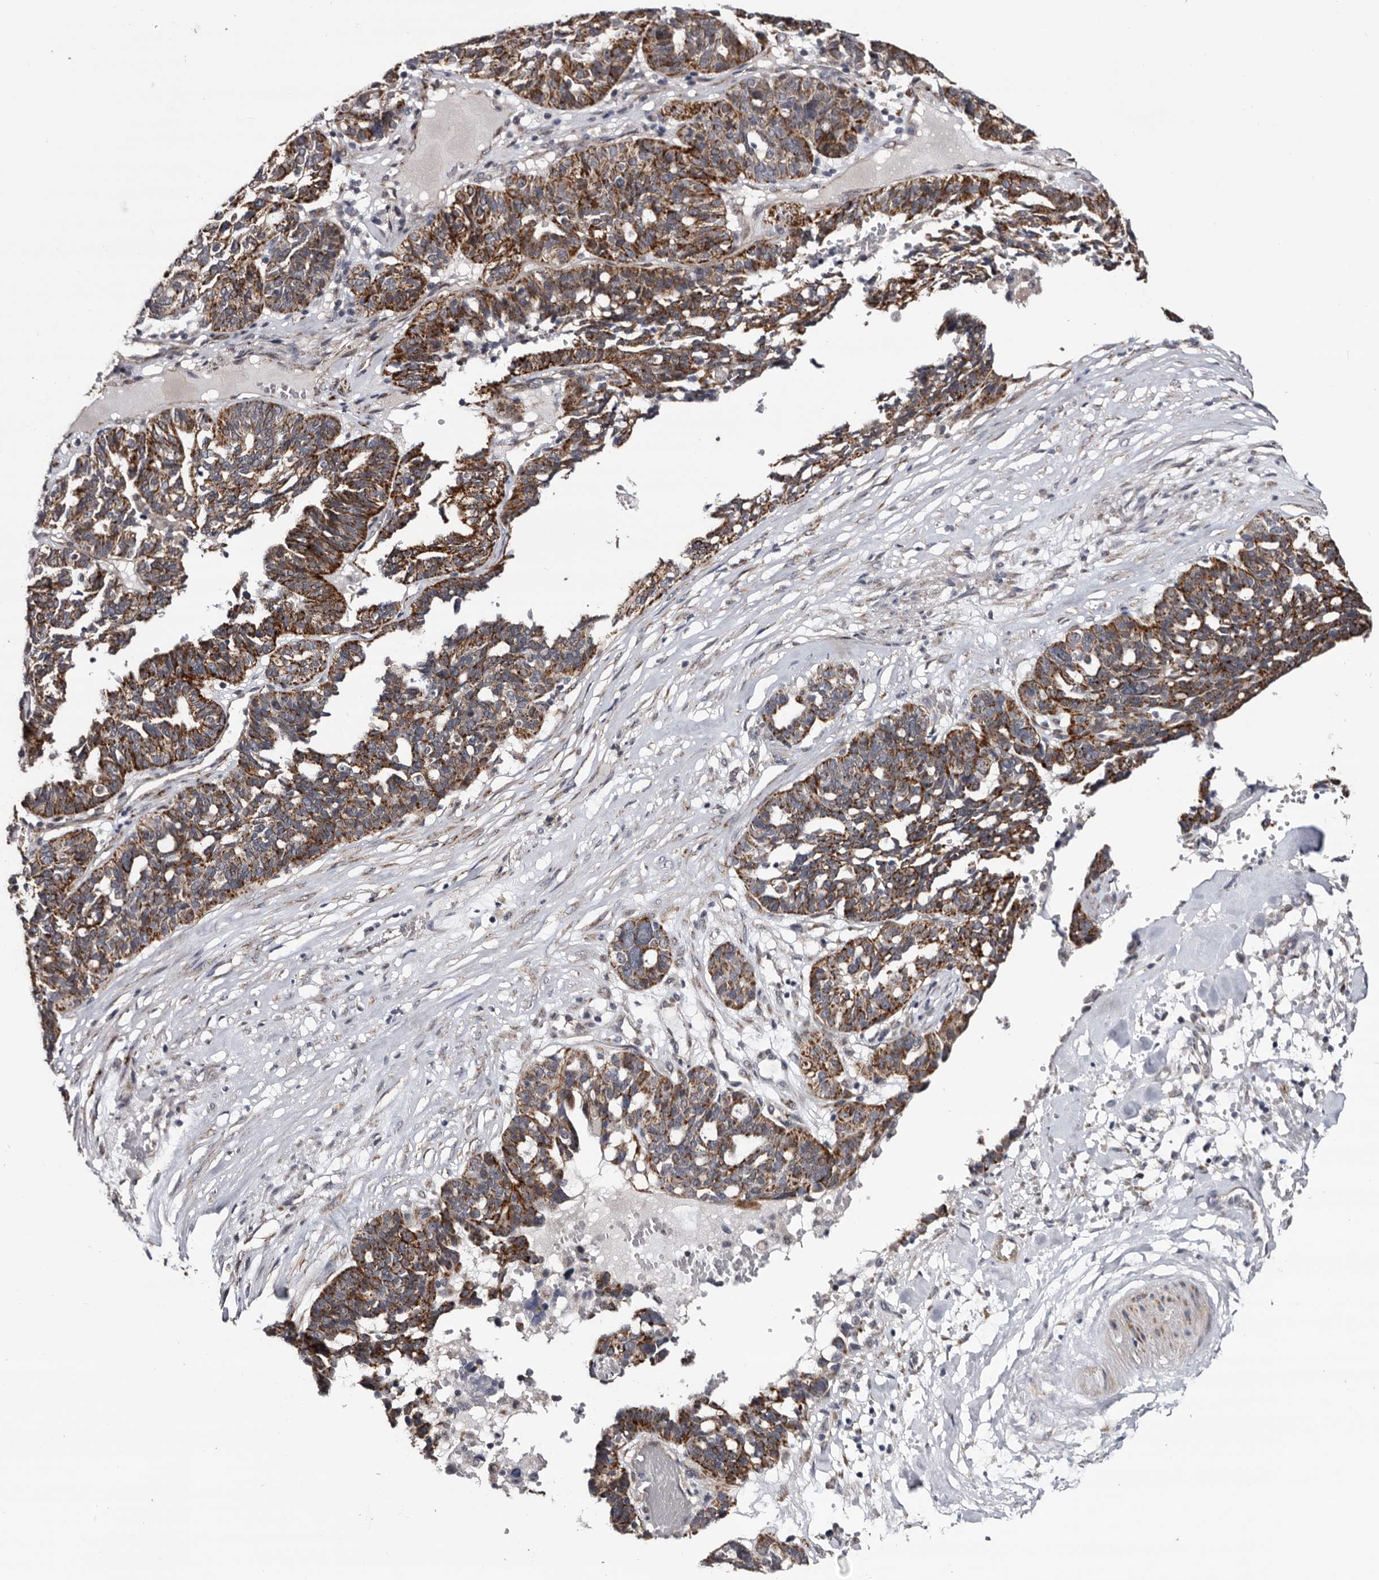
{"staining": {"intensity": "strong", "quantity": ">75%", "location": "cytoplasmic/membranous"}, "tissue": "ovarian cancer", "cell_type": "Tumor cells", "image_type": "cancer", "snomed": [{"axis": "morphology", "description": "Cystadenocarcinoma, serous, NOS"}, {"axis": "topography", "description": "Ovary"}], "caption": "The photomicrograph reveals a brown stain indicating the presence of a protein in the cytoplasmic/membranous of tumor cells in ovarian cancer (serous cystadenocarcinoma).", "gene": "ARMCX2", "patient": {"sex": "female", "age": 59}}